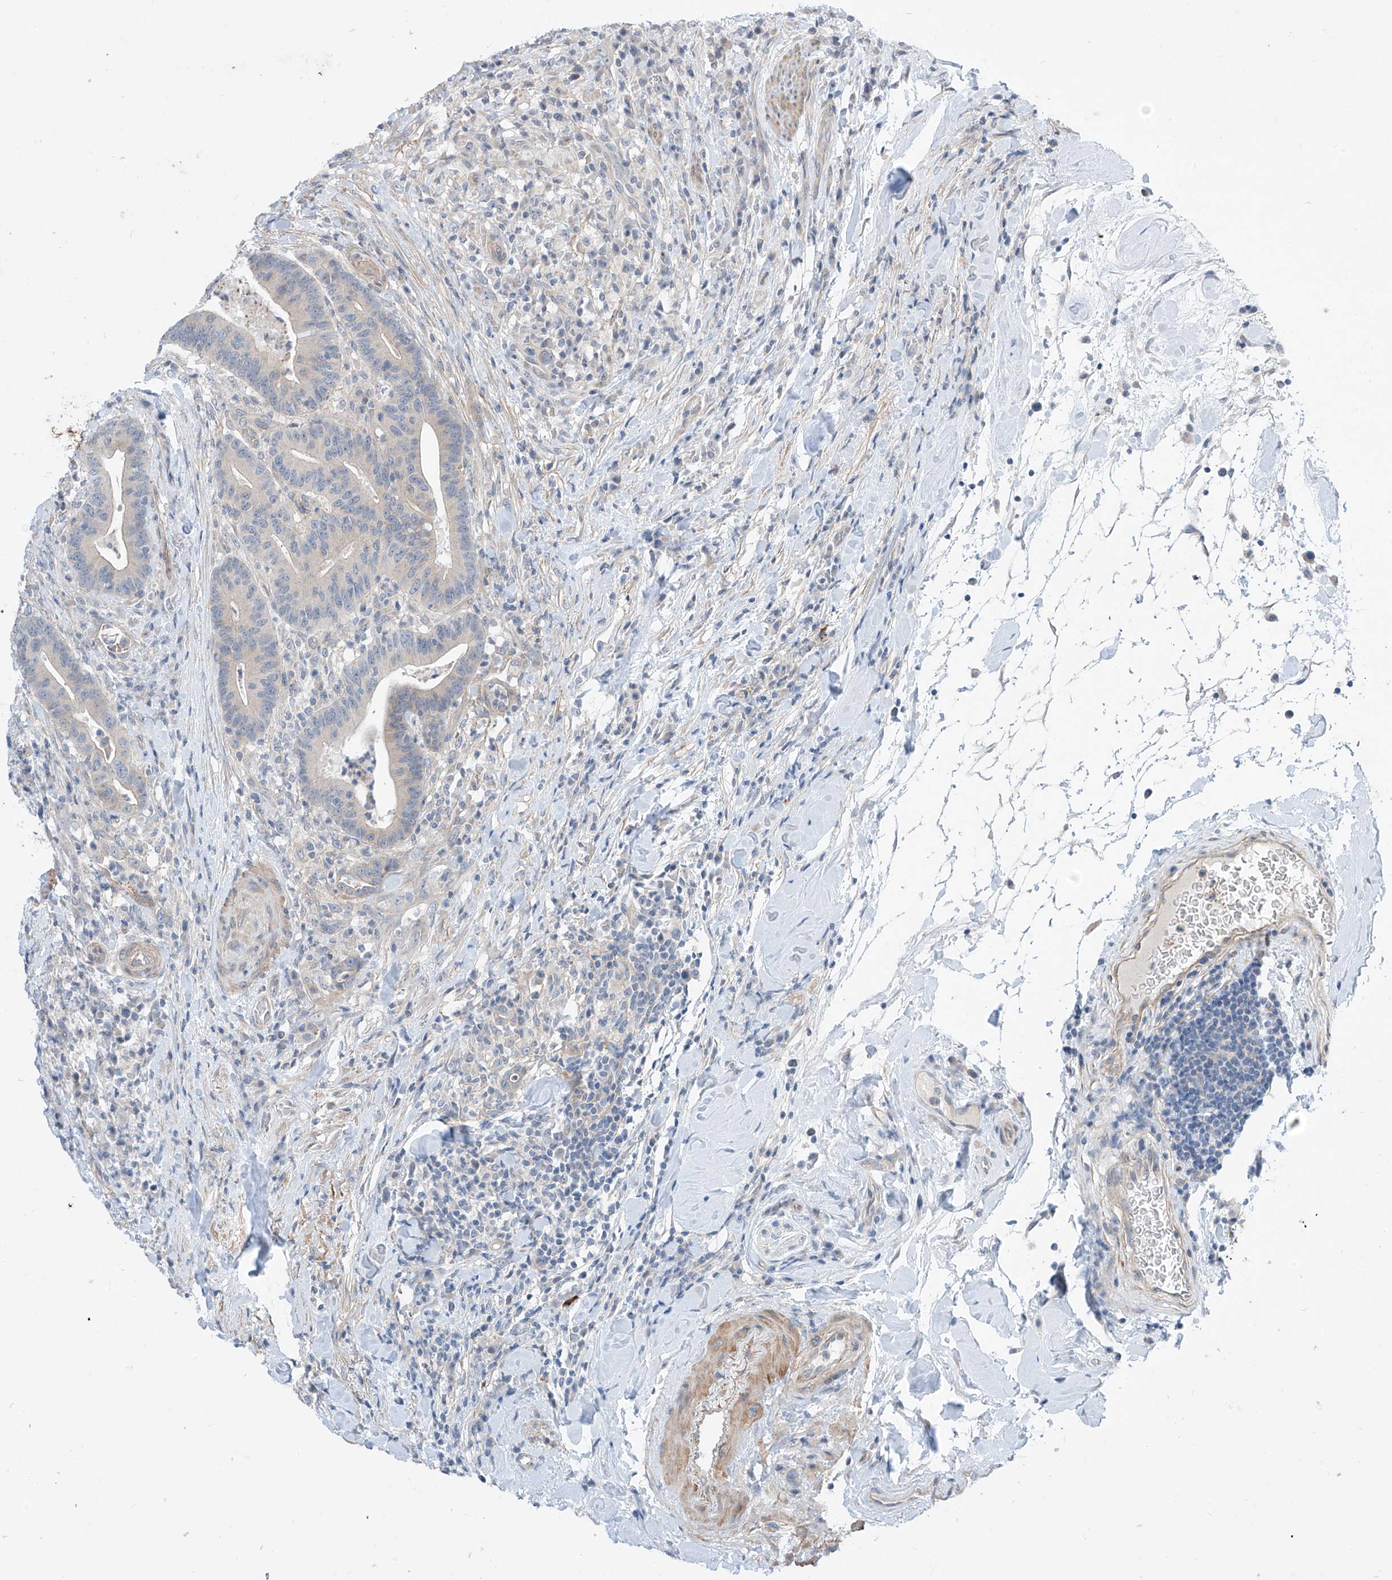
{"staining": {"intensity": "weak", "quantity": "25%-75%", "location": "cytoplasmic/membranous"}, "tissue": "colorectal cancer", "cell_type": "Tumor cells", "image_type": "cancer", "snomed": [{"axis": "morphology", "description": "Adenocarcinoma, NOS"}, {"axis": "topography", "description": "Colon"}], "caption": "A histopathology image of colorectal adenocarcinoma stained for a protein demonstrates weak cytoplasmic/membranous brown staining in tumor cells.", "gene": "ABLIM2", "patient": {"sex": "female", "age": 66}}